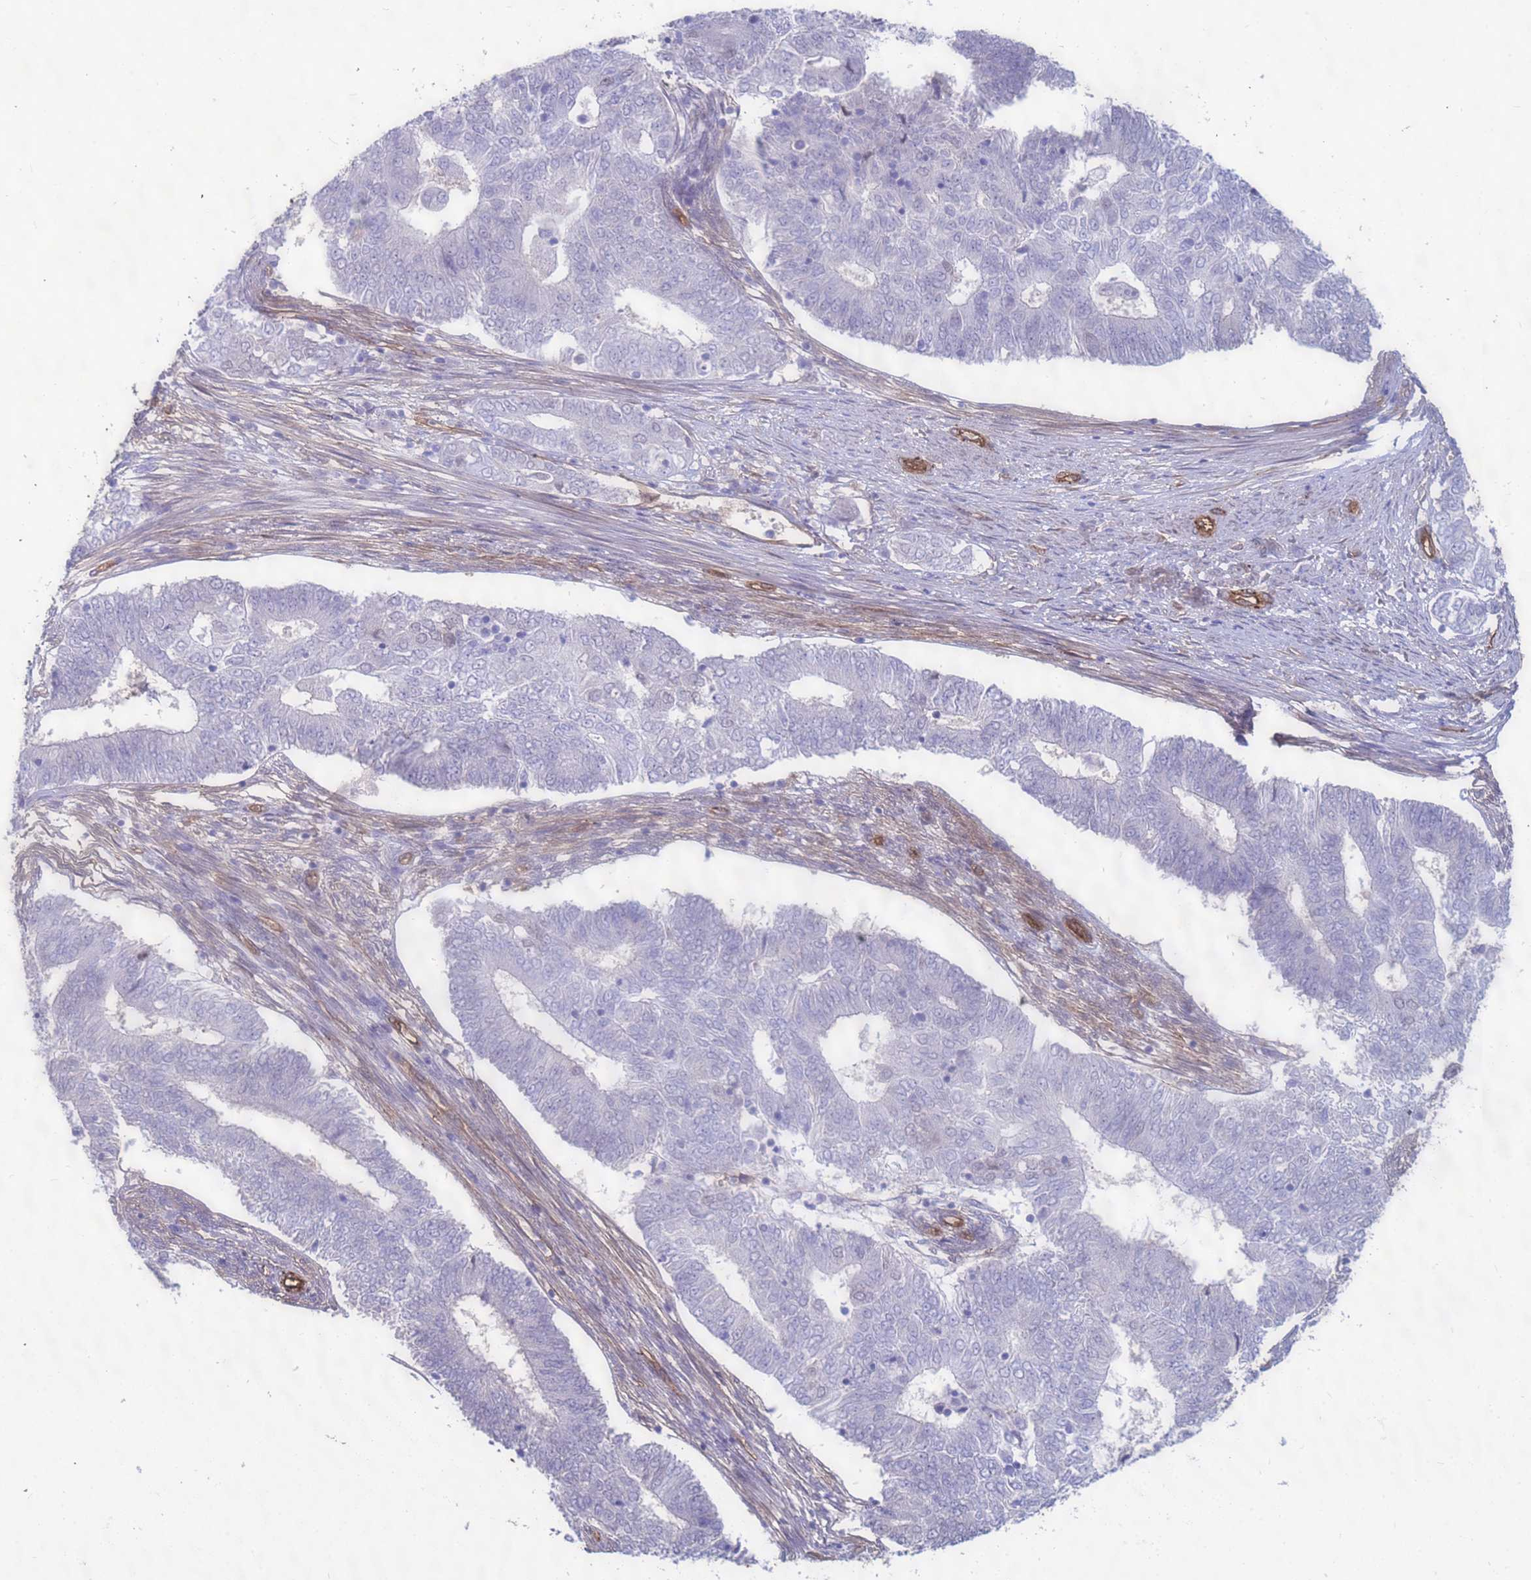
{"staining": {"intensity": "negative", "quantity": "none", "location": "none"}, "tissue": "endometrial cancer", "cell_type": "Tumor cells", "image_type": "cancer", "snomed": [{"axis": "morphology", "description": "Adenocarcinoma, NOS"}, {"axis": "topography", "description": "Endometrium"}], "caption": "Micrograph shows no significant protein expression in tumor cells of adenocarcinoma (endometrial).", "gene": "EHD2", "patient": {"sex": "female", "age": 62}}